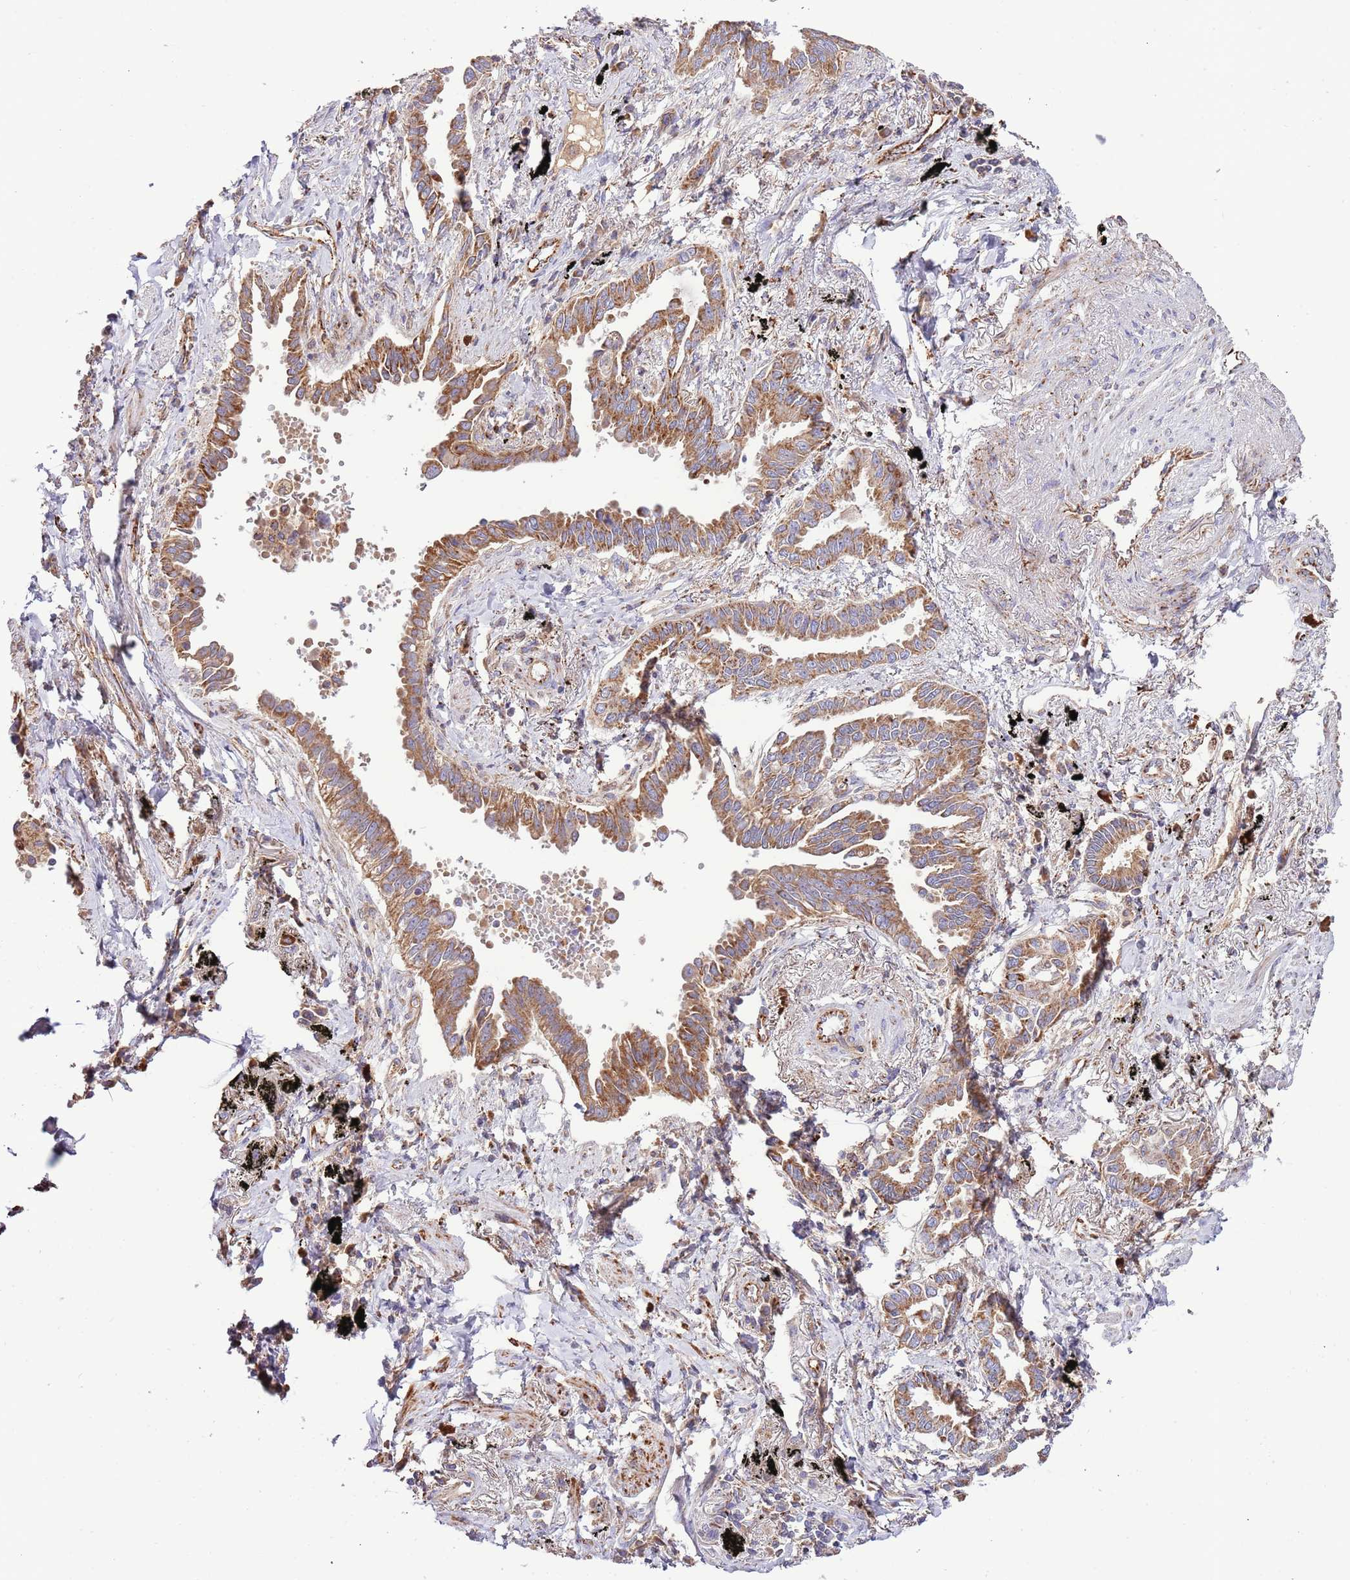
{"staining": {"intensity": "strong", "quantity": ">75%", "location": "cytoplasmic/membranous"}, "tissue": "lung cancer", "cell_type": "Tumor cells", "image_type": "cancer", "snomed": [{"axis": "morphology", "description": "Adenocarcinoma, NOS"}, {"axis": "topography", "description": "Lung"}], "caption": "Protein analysis of lung cancer tissue demonstrates strong cytoplasmic/membranous staining in approximately >75% of tumor cells.", "gene": "DOCK6", "patient": {"sex": "male", "age": 67}}